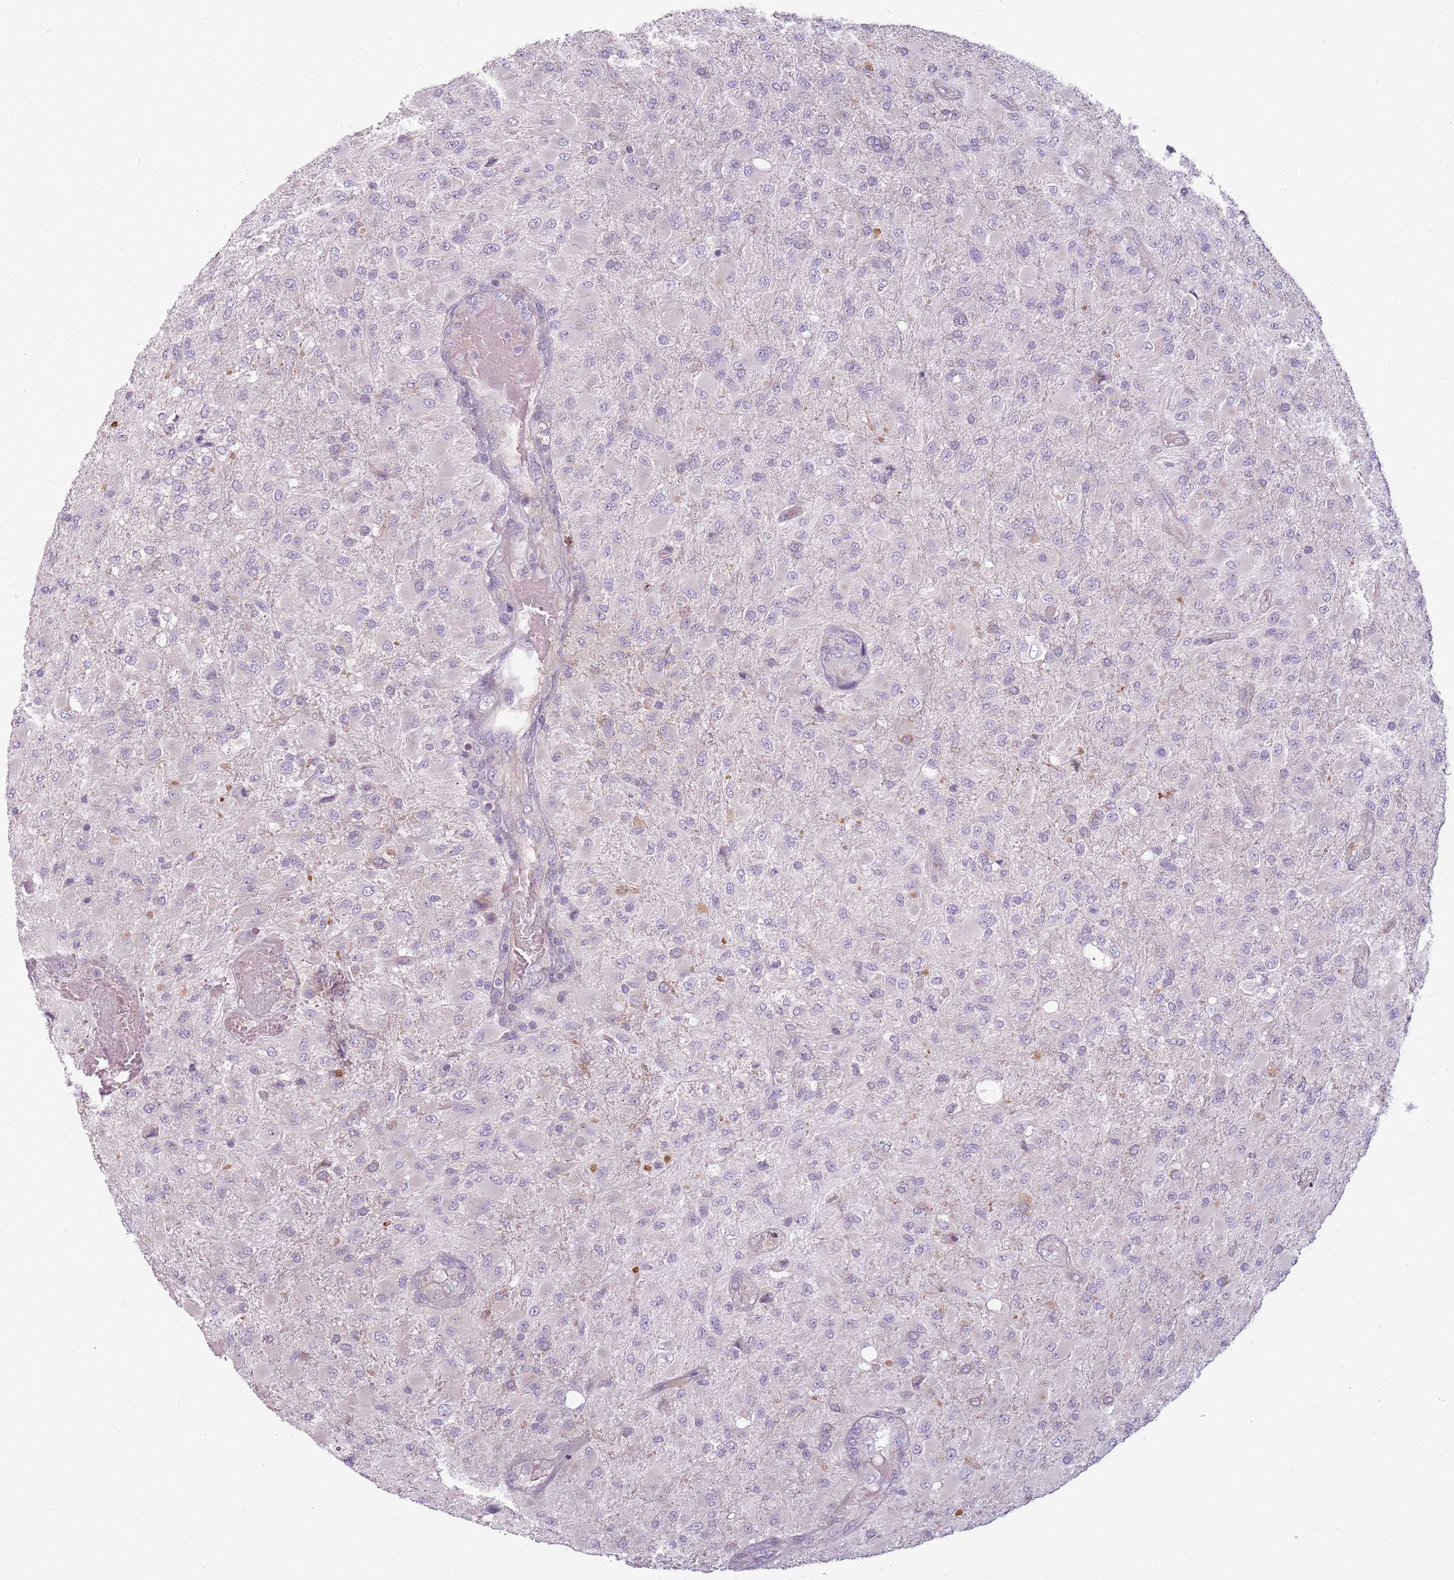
{"staining": {"intensity": "negative", "quantity": "none", "location": "none"}, "tissue": "glioma", "cell_type": "Tumor cells", "image_type": "cancer", "snomed": [{"axis": "morphology", "description": "Glioma, malignant, Low grade"}, {"axis": "topography", "description": "Brain"}], "caption": "An immunohistochemistry image of glioma is shown. There is no staining in tumor cells of glioma. The staining is performed using DAB (3,3'-diaminobenzidine) brown chromogen with nuclei counter-stained in using hematoxylin.", "gene": "TLCD2", "patient": {"sex": "male", "age": 65}}